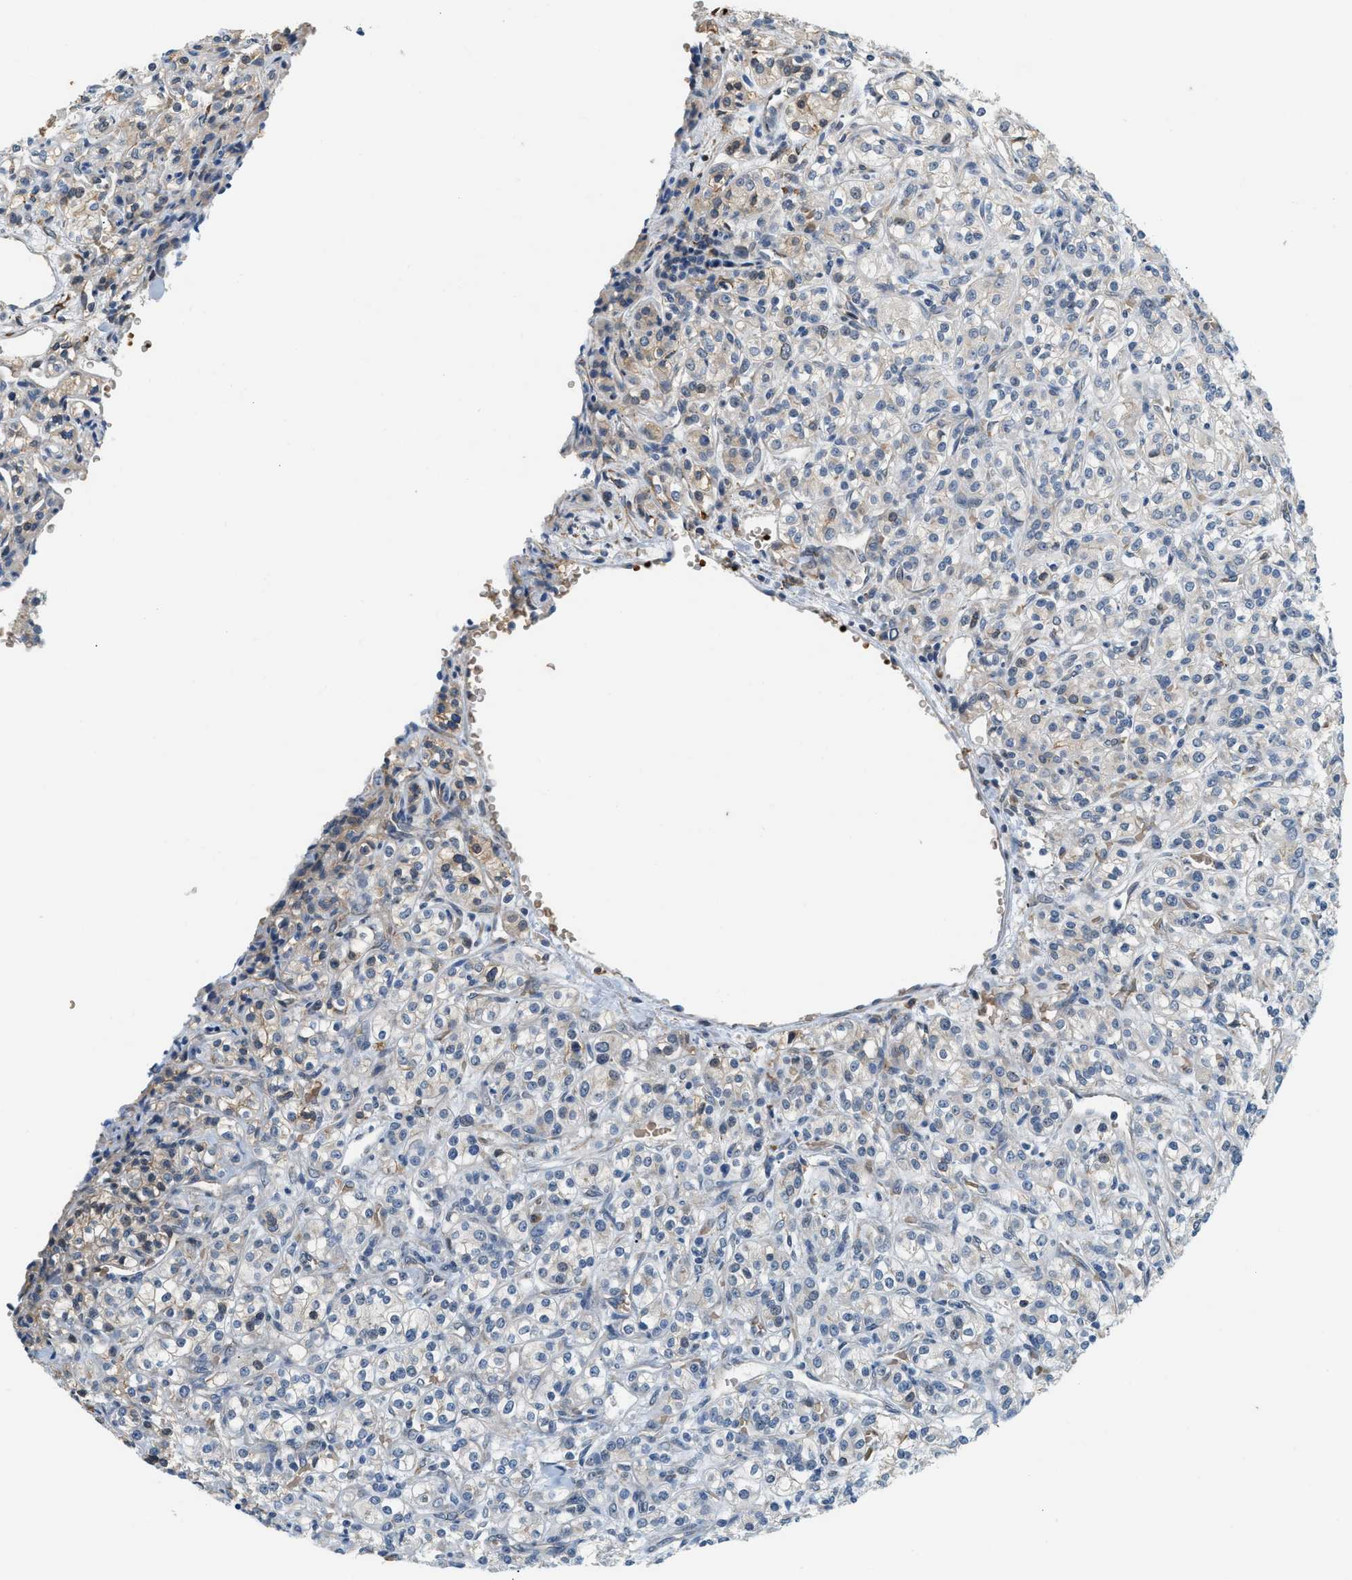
{"staining": {"intensity": "weak", "quantity": "<25%", "location": "cytoplasmic/membranous"}, "tissue": "renal cancer", "cell_type": "Tumor cells", "image_type": "cancer", "snomed": [{"axis": "morphology", "description": "Adenocarcinoma, NOS"}, {"axis": "topography", "description": "Kidney"}], "caption": "There is no significant expression in tumor cells of adenocarcinoma (renal). (Stains: DAB (3,3'-diaminobenzidine) immunohistochemistry with hematoxylin counter stain, Microscopy: brightfield microscopy at high magnification).", "gene": "CYTH2", "patient": {"sex": "male", "age": 77}}